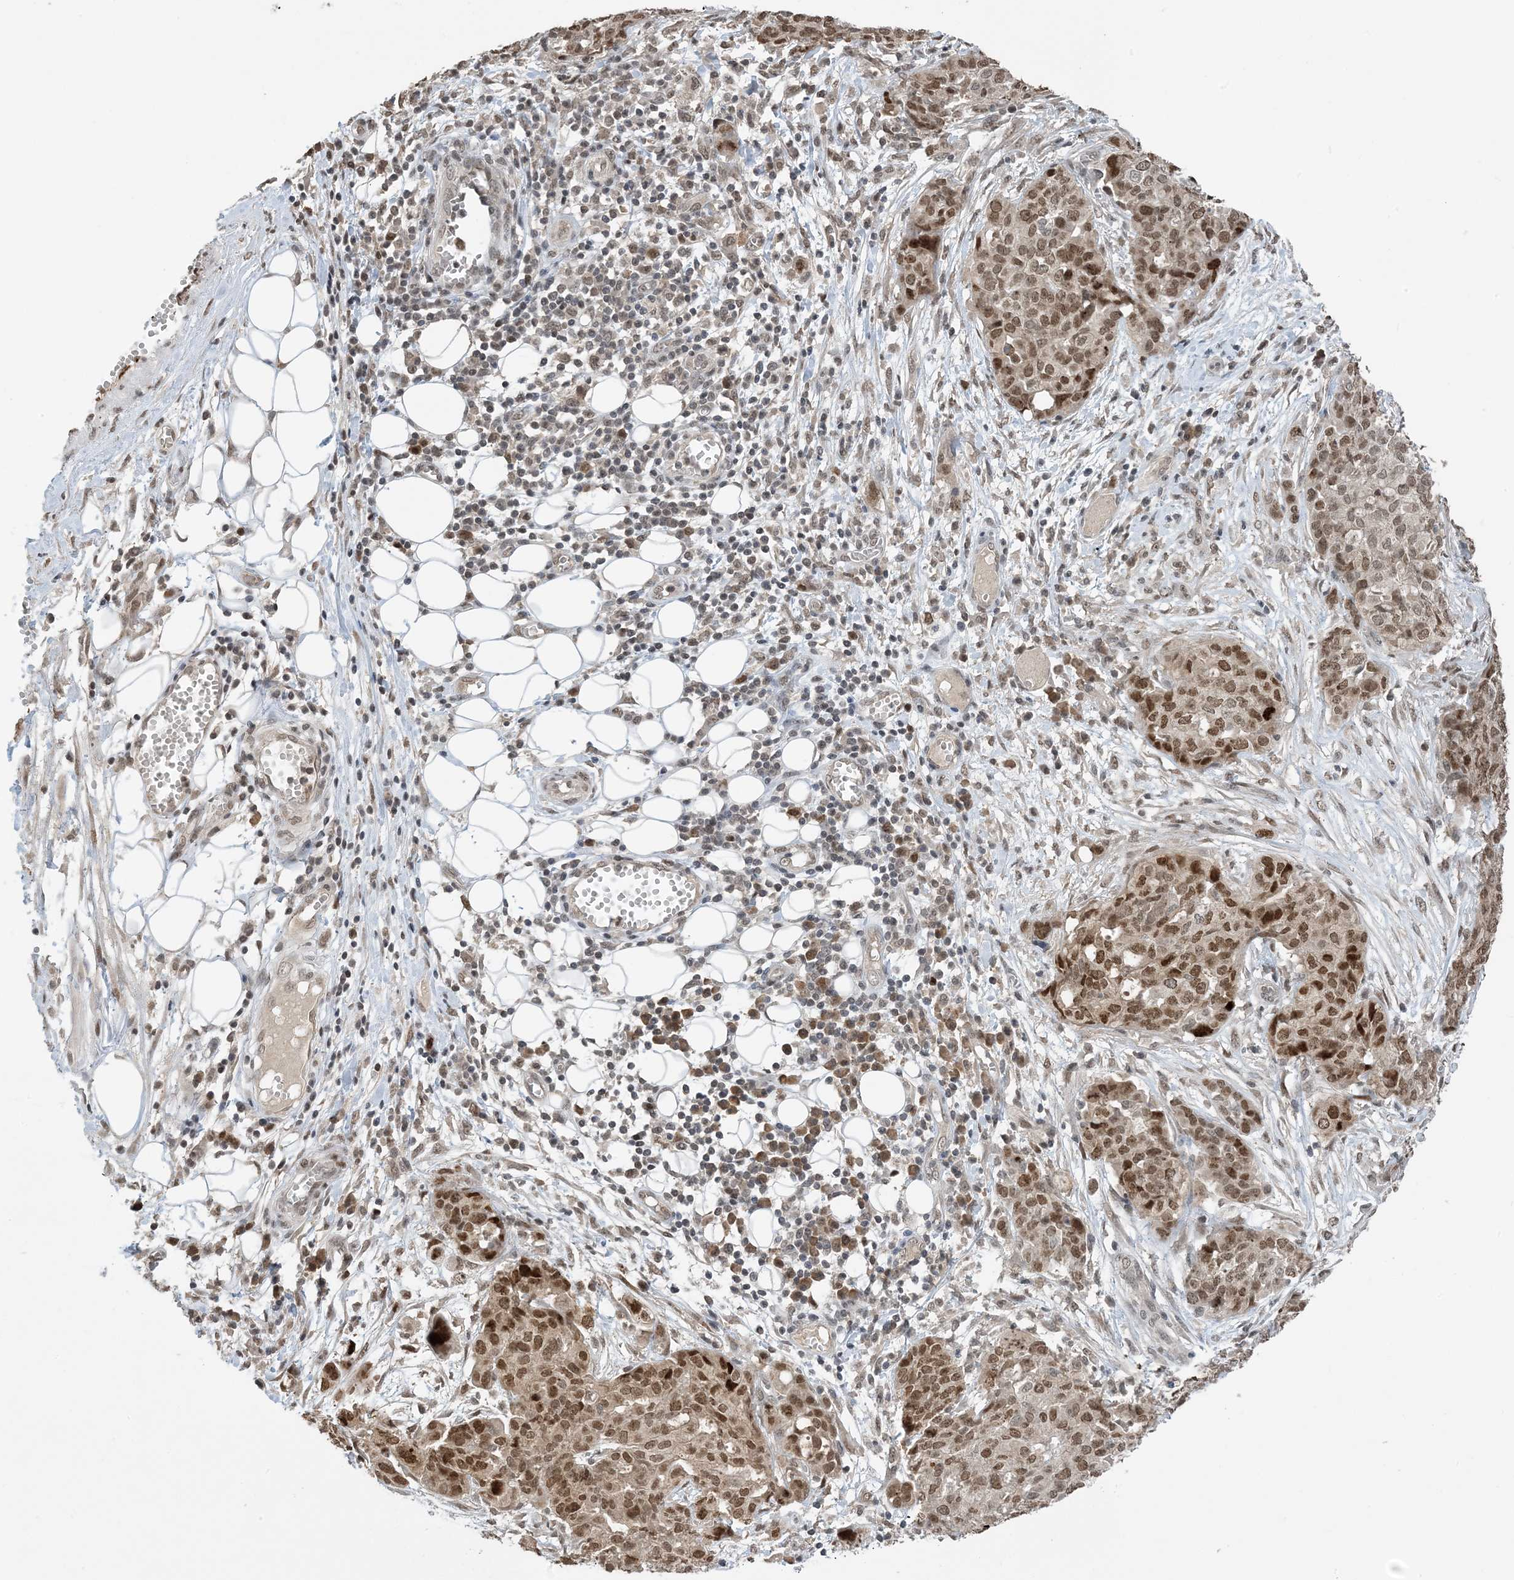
{"staining": {"intensity": "moderate", "quantity": ">75%", "location": "nuclear"}, "tissue": "ovarian cancer", "cell_type": "Tumor cells", "image_type": "cancer", "snomed": [{"axis": "morphology", "description": "Cystadenocarcinoma, serous, NOS"}, {"axis": "topography", "description": "Soft tissue"}, {"axis": "topography", "description": "Ovary"}], "caption": "This photomicrograph exhibits IHC staining of ovarian serous cystadenocarcinoma, with medium moderate nuclear expression in approximately >75% of tumor cells.", "gene": "ACYP2", "patient": {"sex": "female", "age": 57}}